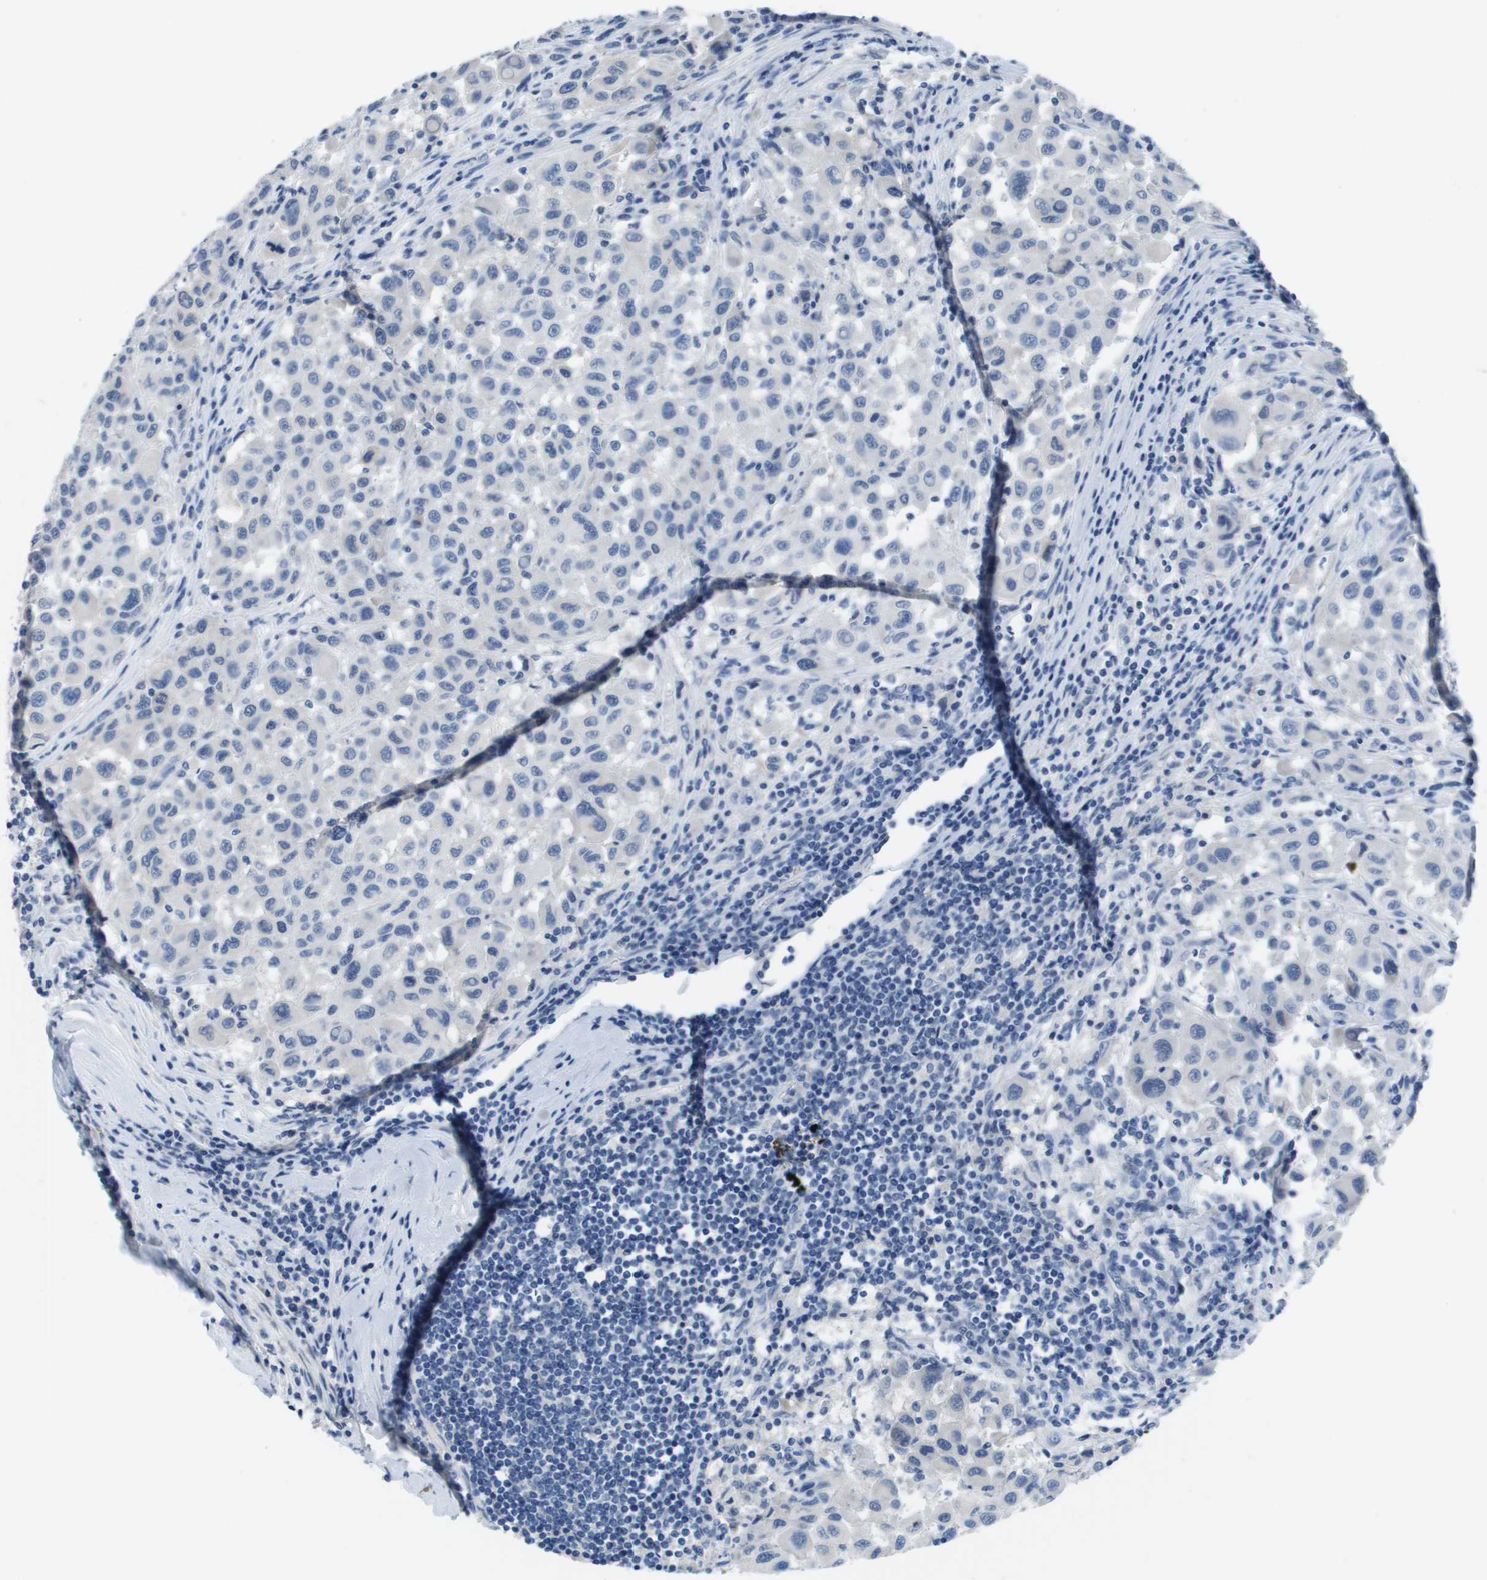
{"staining": {"intensity": "negative", "quantity": "none", "location": "none"}, "tissue": "melanoma", "cell_type": "Tumor cells", "image_type": "cancer", "snomed": [{"axis": "morphology", "description": "Malignant melanoma, Metastatic site"}, {"axis": "topography", "description": "Lymph node"}], "caption": "Malignant melanoma (metastatic site) was stained to show a protein in brown. There is no significant expression in tumor cells. Brightfield microscopy of immunohistochemistry stained with DAB (3,3'-diaminobenzidine) (brown) and hematoxylin (blue), captured at high magnification.", "gene": "NCS1", "patient": {"sex": "male", "age": 61}}